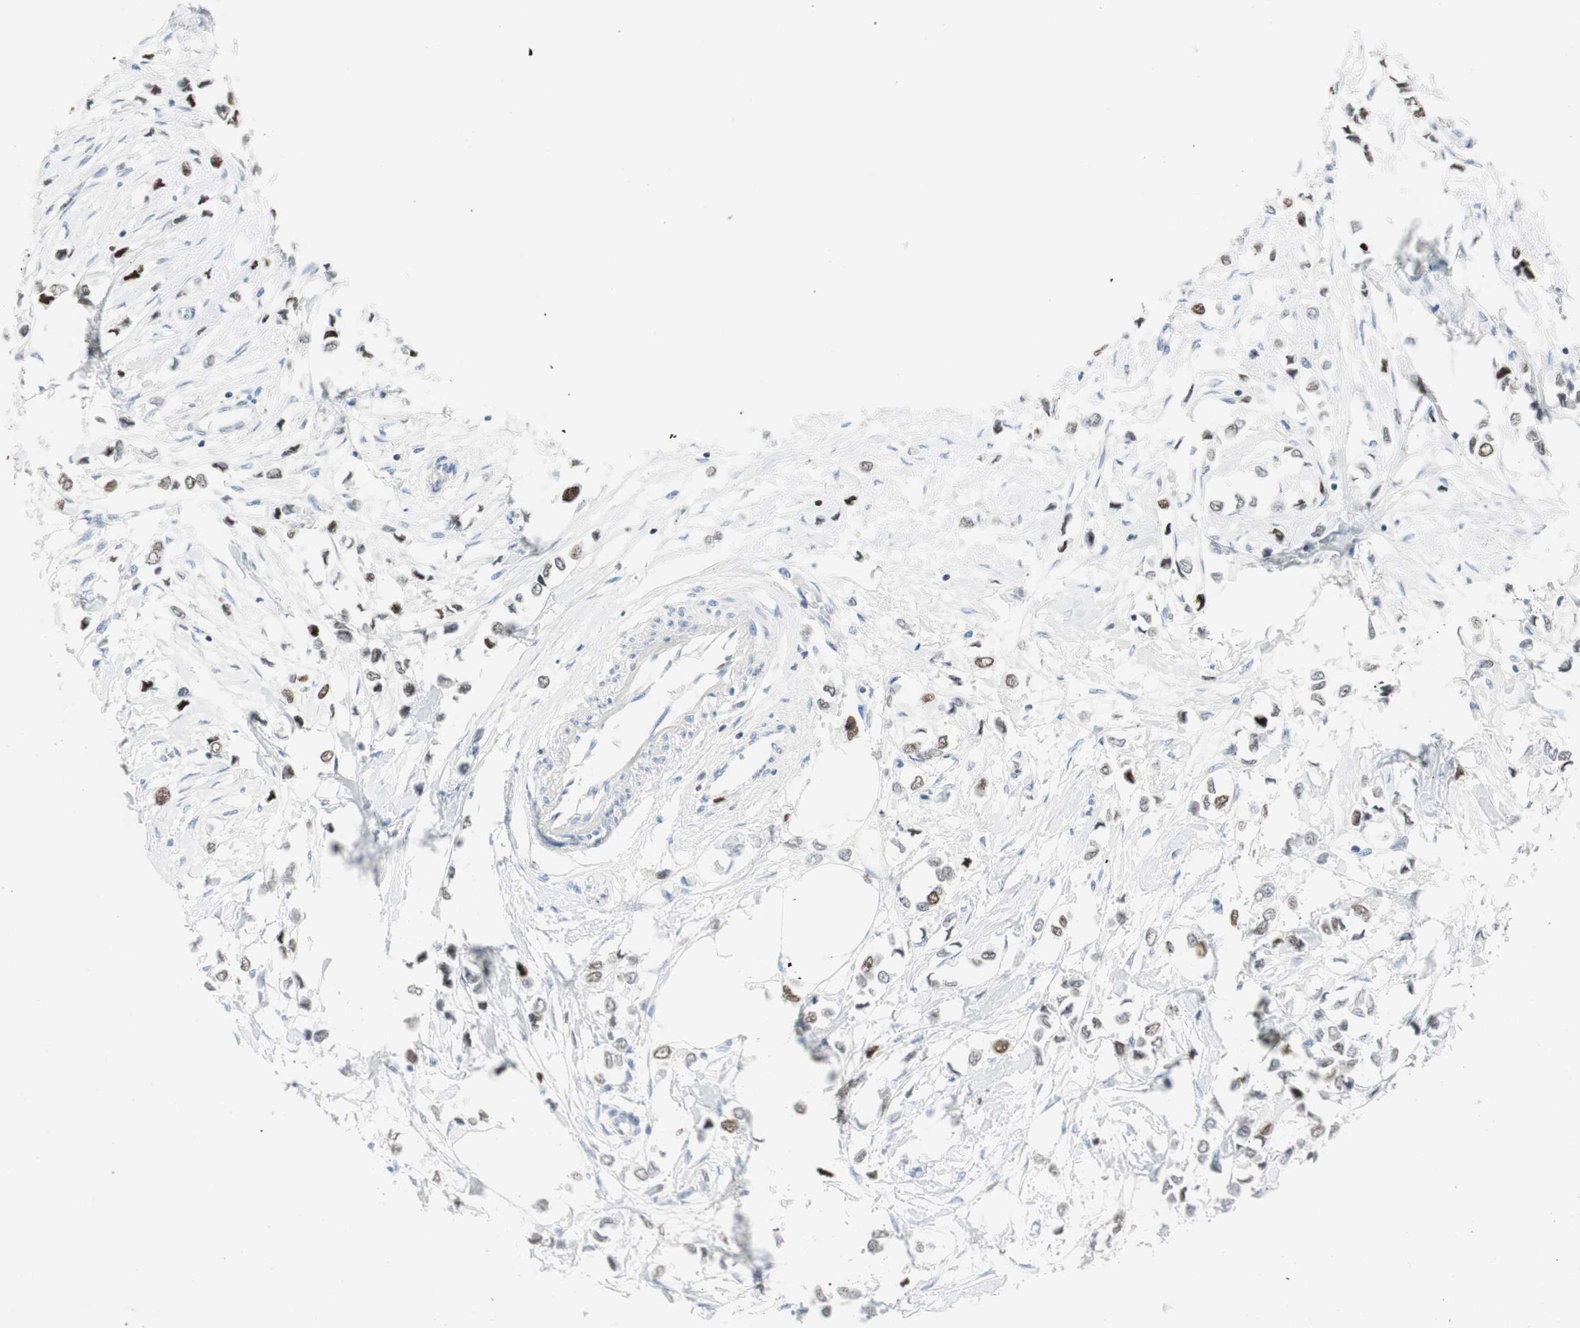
{"staining": {"intensity": "moderate", "quantity": "<25%", "location": "nuclear"}, "tissue": "breast cancer", "cell_type": "Tumor cells", "image_type": "cancer", "snomed": [{"axis": "morphology", "description": "Lobular carcinoma"}, {"axis": "topography", "description": "Breast"}], "caption": "Lobular carcinoma (breast) tissue exhibits moderate nuclear expression in about <25% of tumor cells The staining was performed using DAB, with brown indicating positive protein expression. Nuclei are stained blue with hematoxylin.", "gene": "EZH2", "patient": {"sex": "female", "age": 51}}